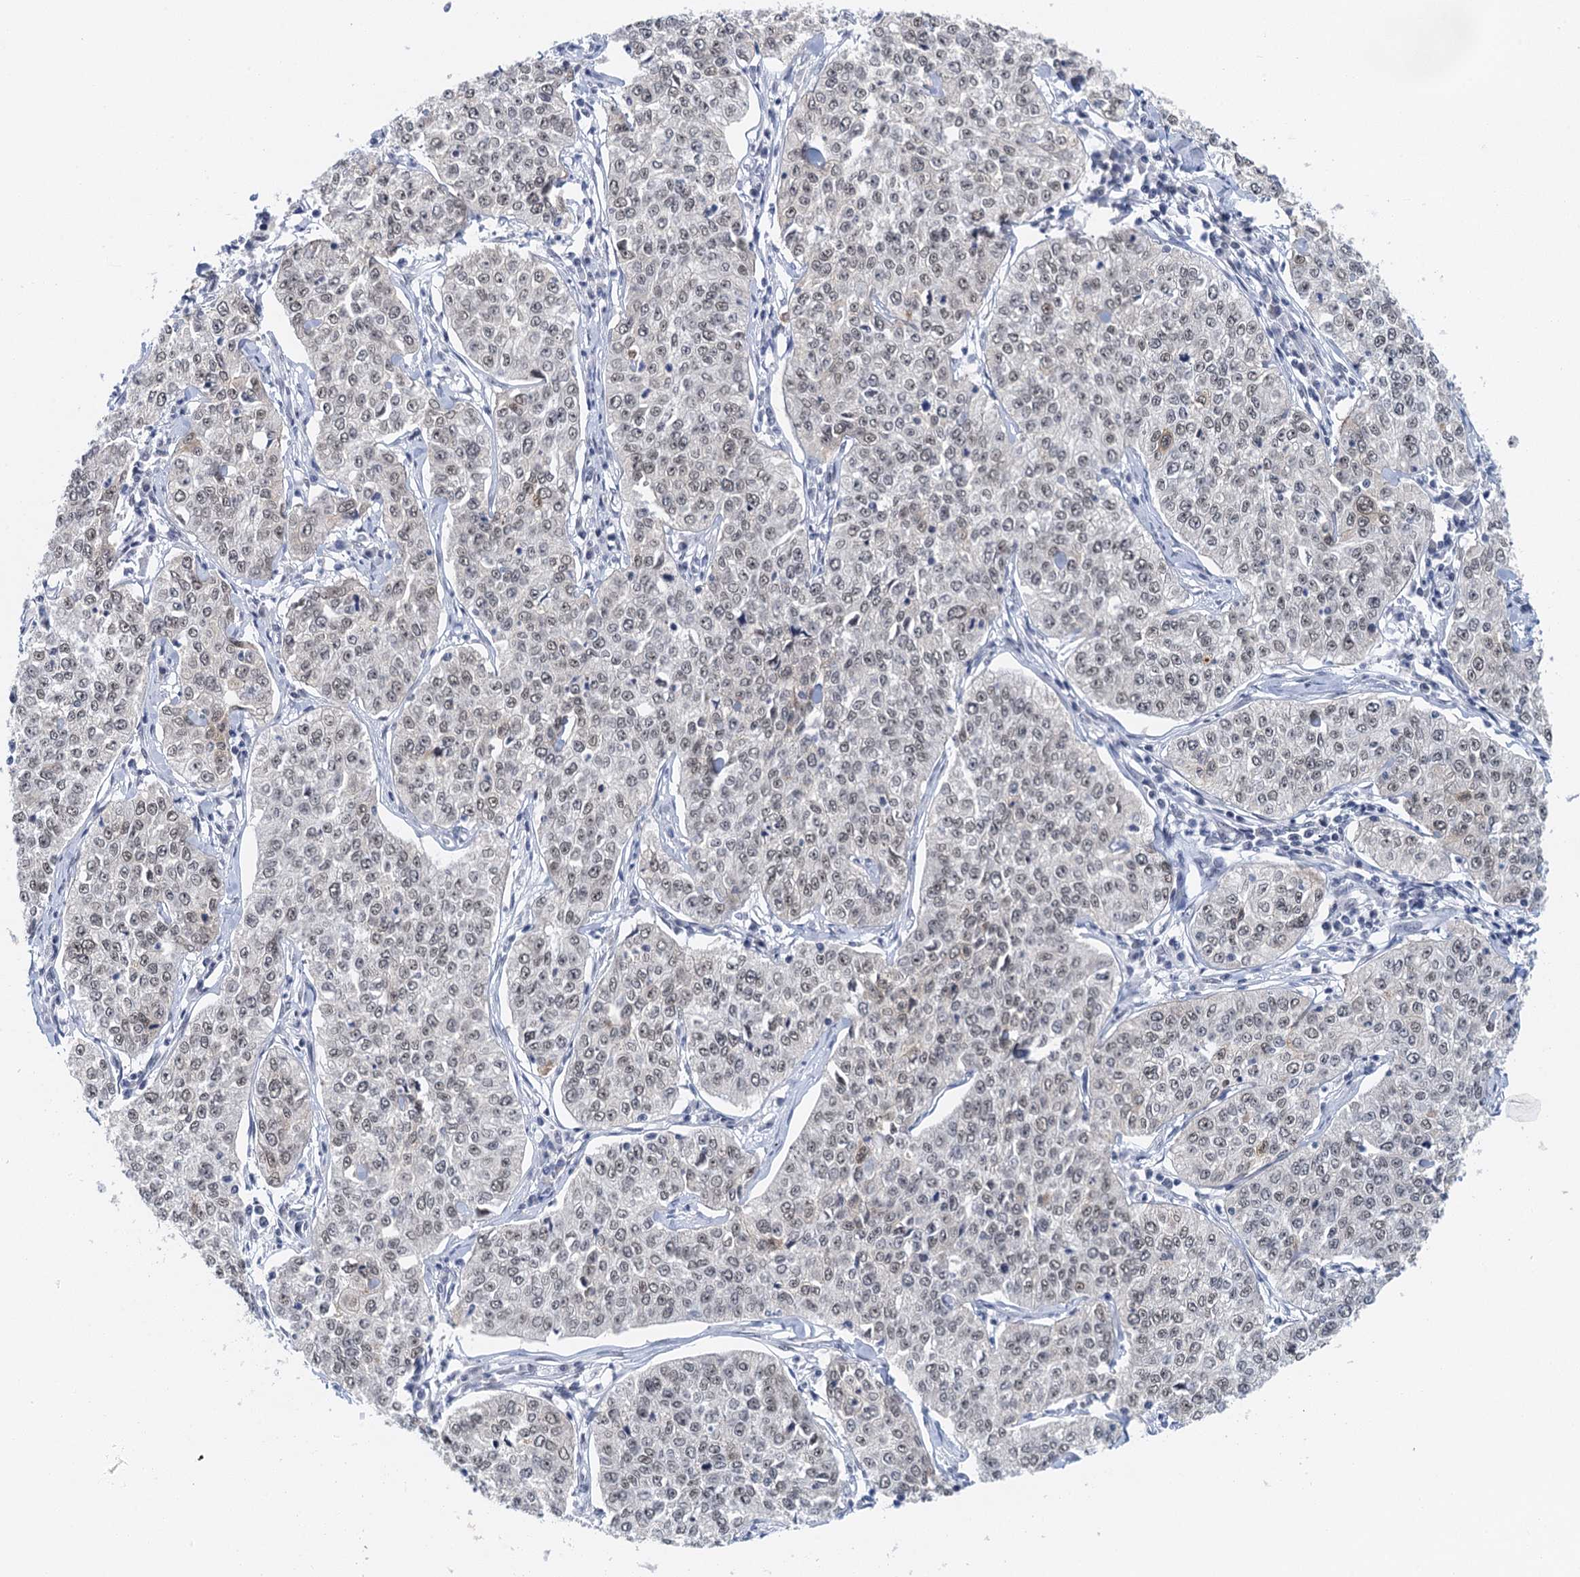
{"staining": {"intensity": "weak", "quantity": "25%-75%", "location": "nuclear"}, "tissue": "cervical cancer", "cell_type": "Tumor cells", "image_type": "cancer", "snomed": [{"axis": "morphology", "description": "Squamous cell carcinoma, NOS"}, {"axis": "topography", "description": "Cervix"}], "caption": "A micrograph of human cervical cancer stained for a protein demonstrates weak nuclear brown staining in tumor cells.", "gene": "EPS8L1", "patient": {"sex": "female", "age": 35}}